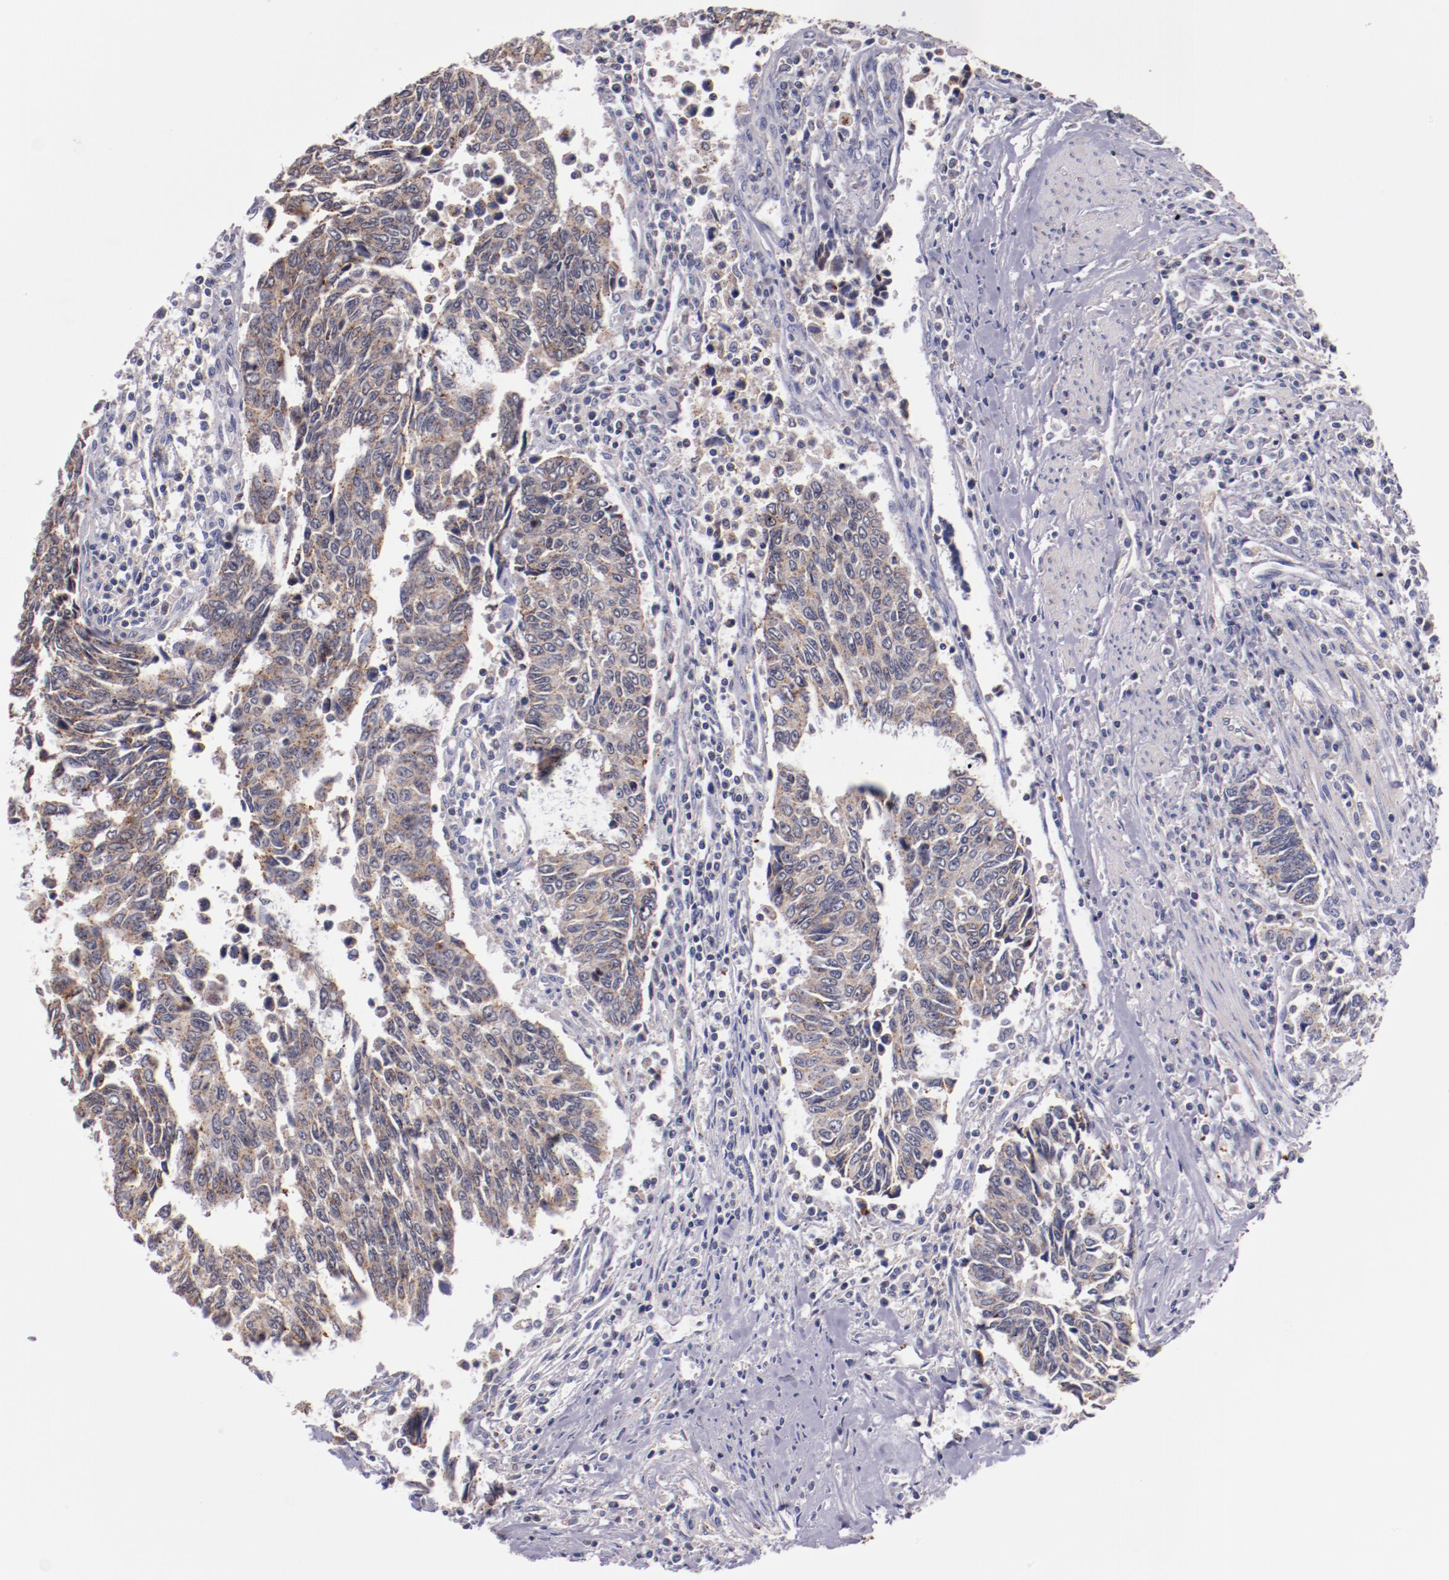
{"staining": {"intensity": "weak", "quantity": "25%-75%", "location": "cytoplasmic/membranous"}, "tissue": "urothelial cancer", "cell_type": "Tumor cells", "image_type": "cancer", "snomed": [{"axis": "morphology", "description": "Urothelial carcinoma, High grade"}, {"axis": "topography", "description": "Urinary bladder"}], "caption": "About 25%-75% of tumor cells in urothelial cancer demonstrate weak cytoplasmic/membranous protein expression as visualized by brown immunohistochemical staining.", "gene": "SYP", "patient": {"sex": "male", "age": 86}}